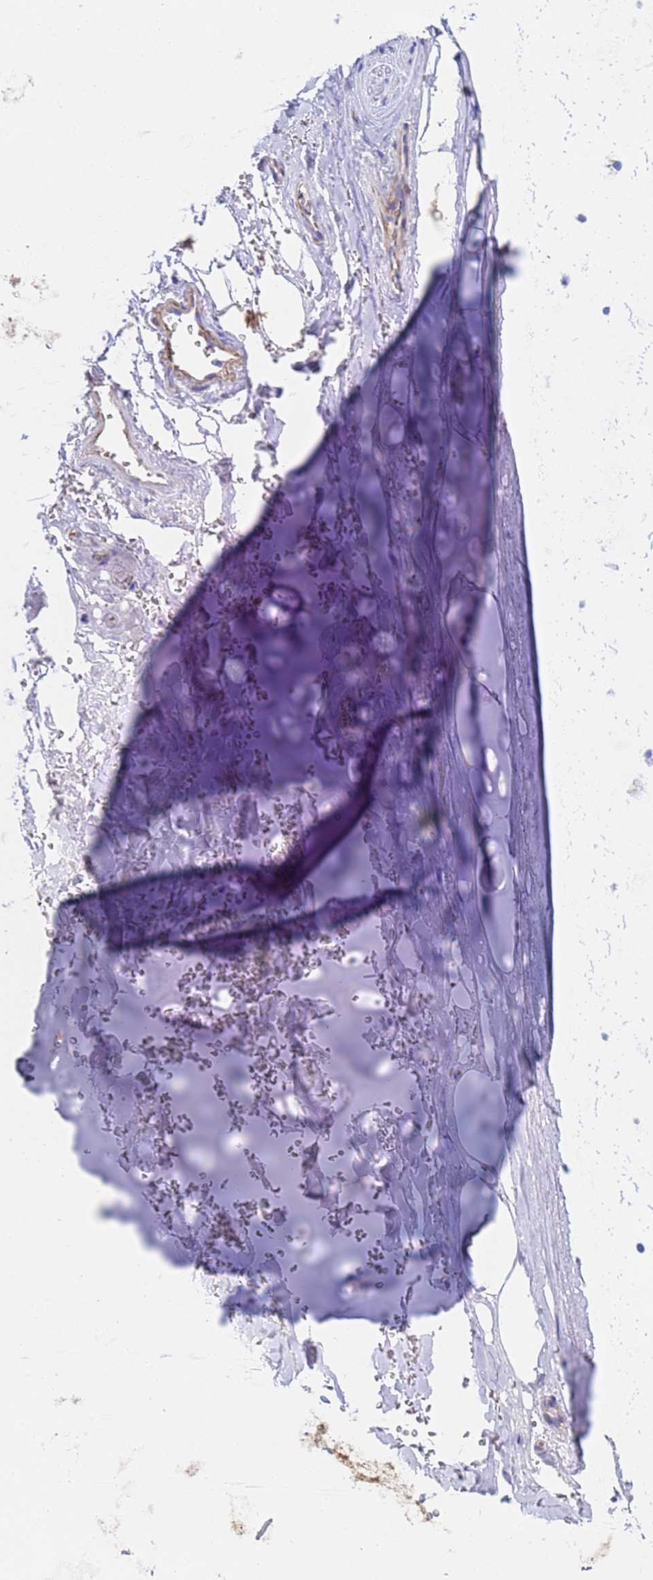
{"staining": {"intensity": "negative", "quantity": "none", "location": "none"}, "tissue": "adipose tissue", "cell_type": "Adipocytes", "image_type": "normal", "snomed": [{"axis": "morphology", "description": "Normal tissue, NOS"}, {"axis": "topography", "description": "Cartilage tissue"}], "caption": "Protein analysis of normal adipose tissue exhibits no significant staining in adipocytes. (Stains: DAB (3,3'-diaminobenzidine) IHC with hematoxylin counter stain, Microscopy: brightfield microscopy at high magnification).", "gene": "CST1", "patient": {"sex": "male", "age": 66}}